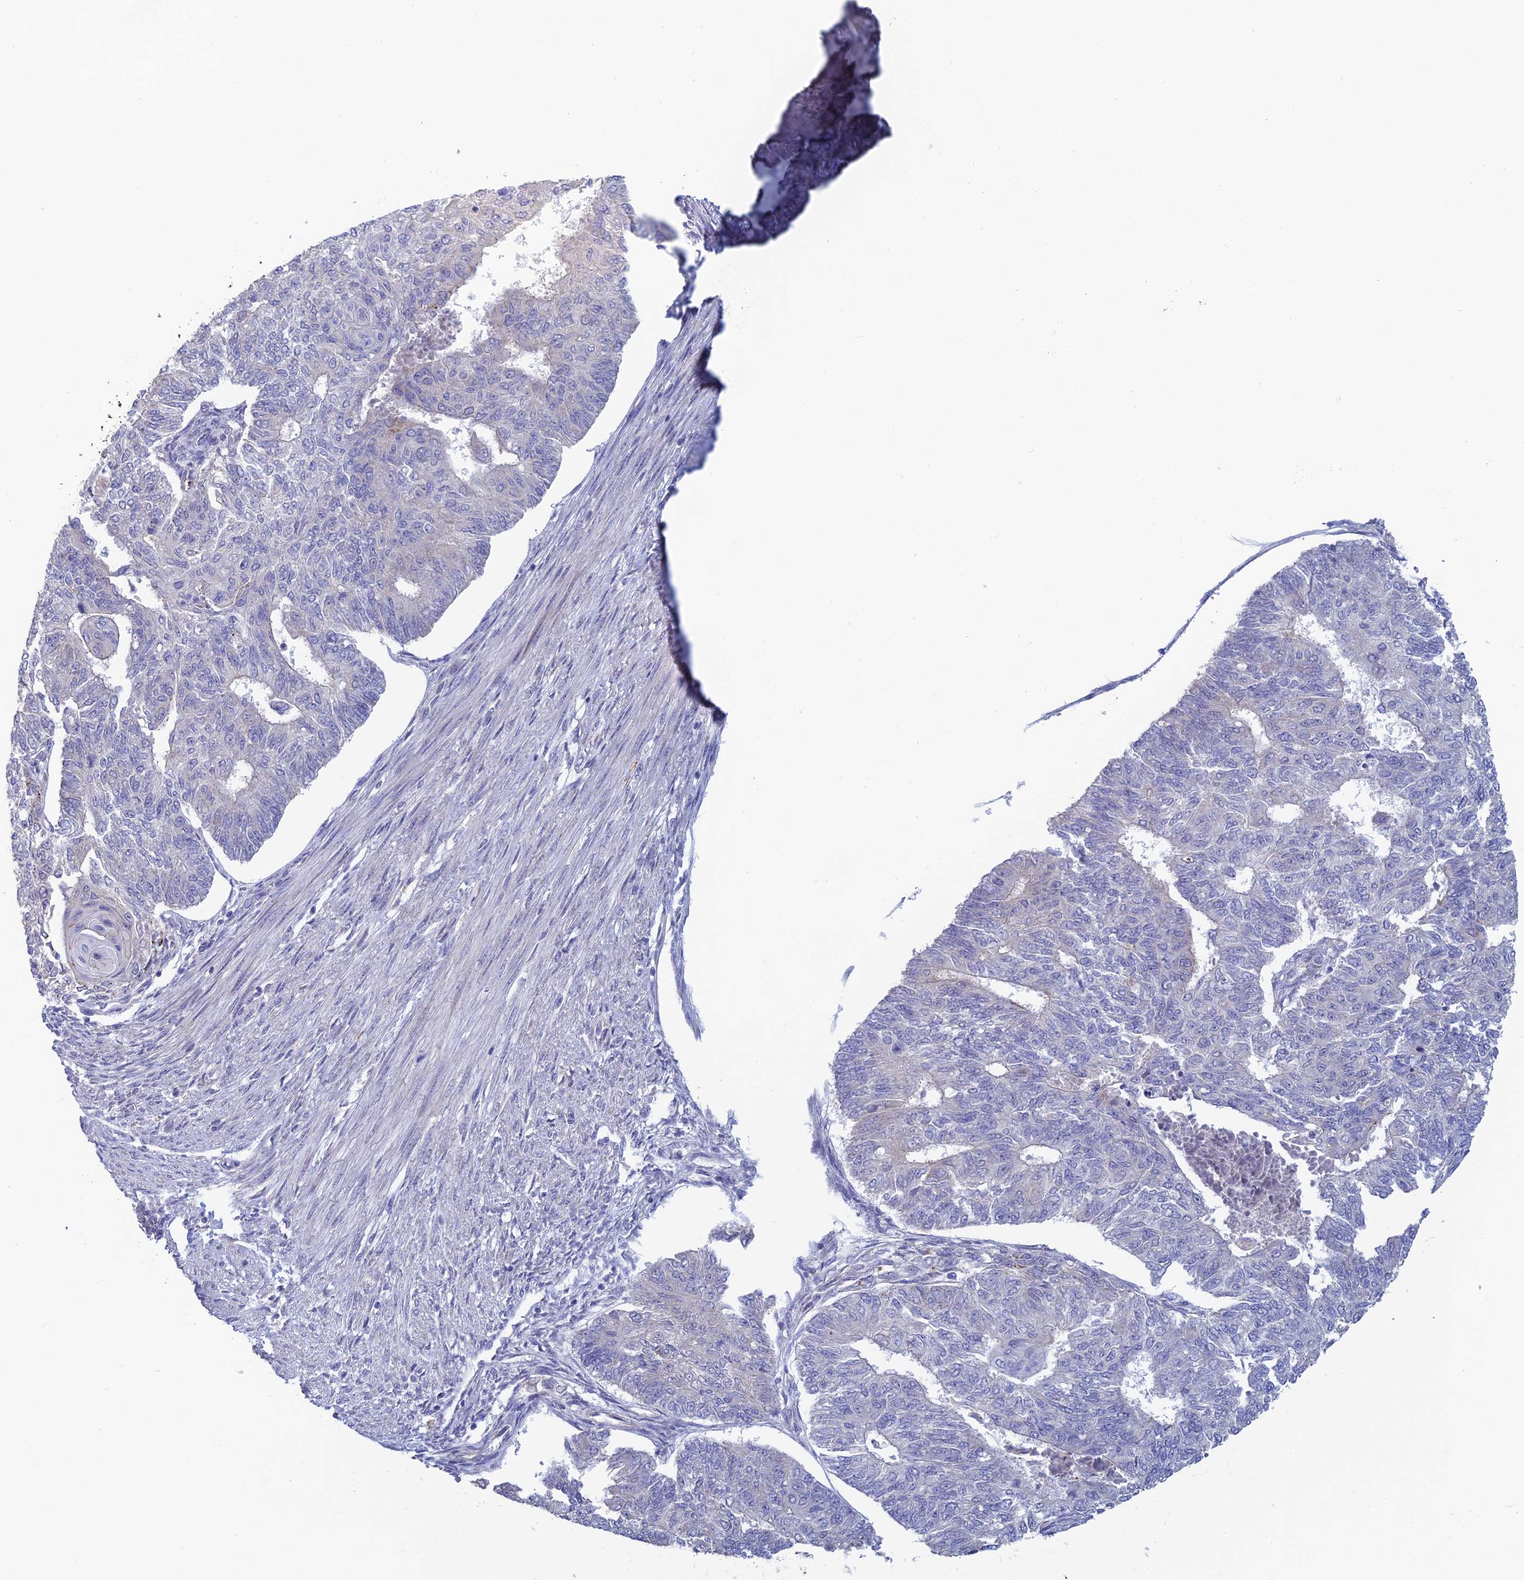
{"staining": {"intensity": "negative", "quantity": "none", "location": "none"}, "tissue": "endometrial cancer", "cell_type": "Tumor cells", "image_type": "cancer", "snomed": [{"axis": "morphology", "description": "Adenocarcinoma, NOS"}, {"axis": "topography", "description": "Endometrium"}], "caption": "A photomicrograph of adenocarcinoma (endometrial) stained for a protein displays no brown staining in tumor cells.", "gene": "GIPC1", "patient": {"sex": "female", "age": 32}}